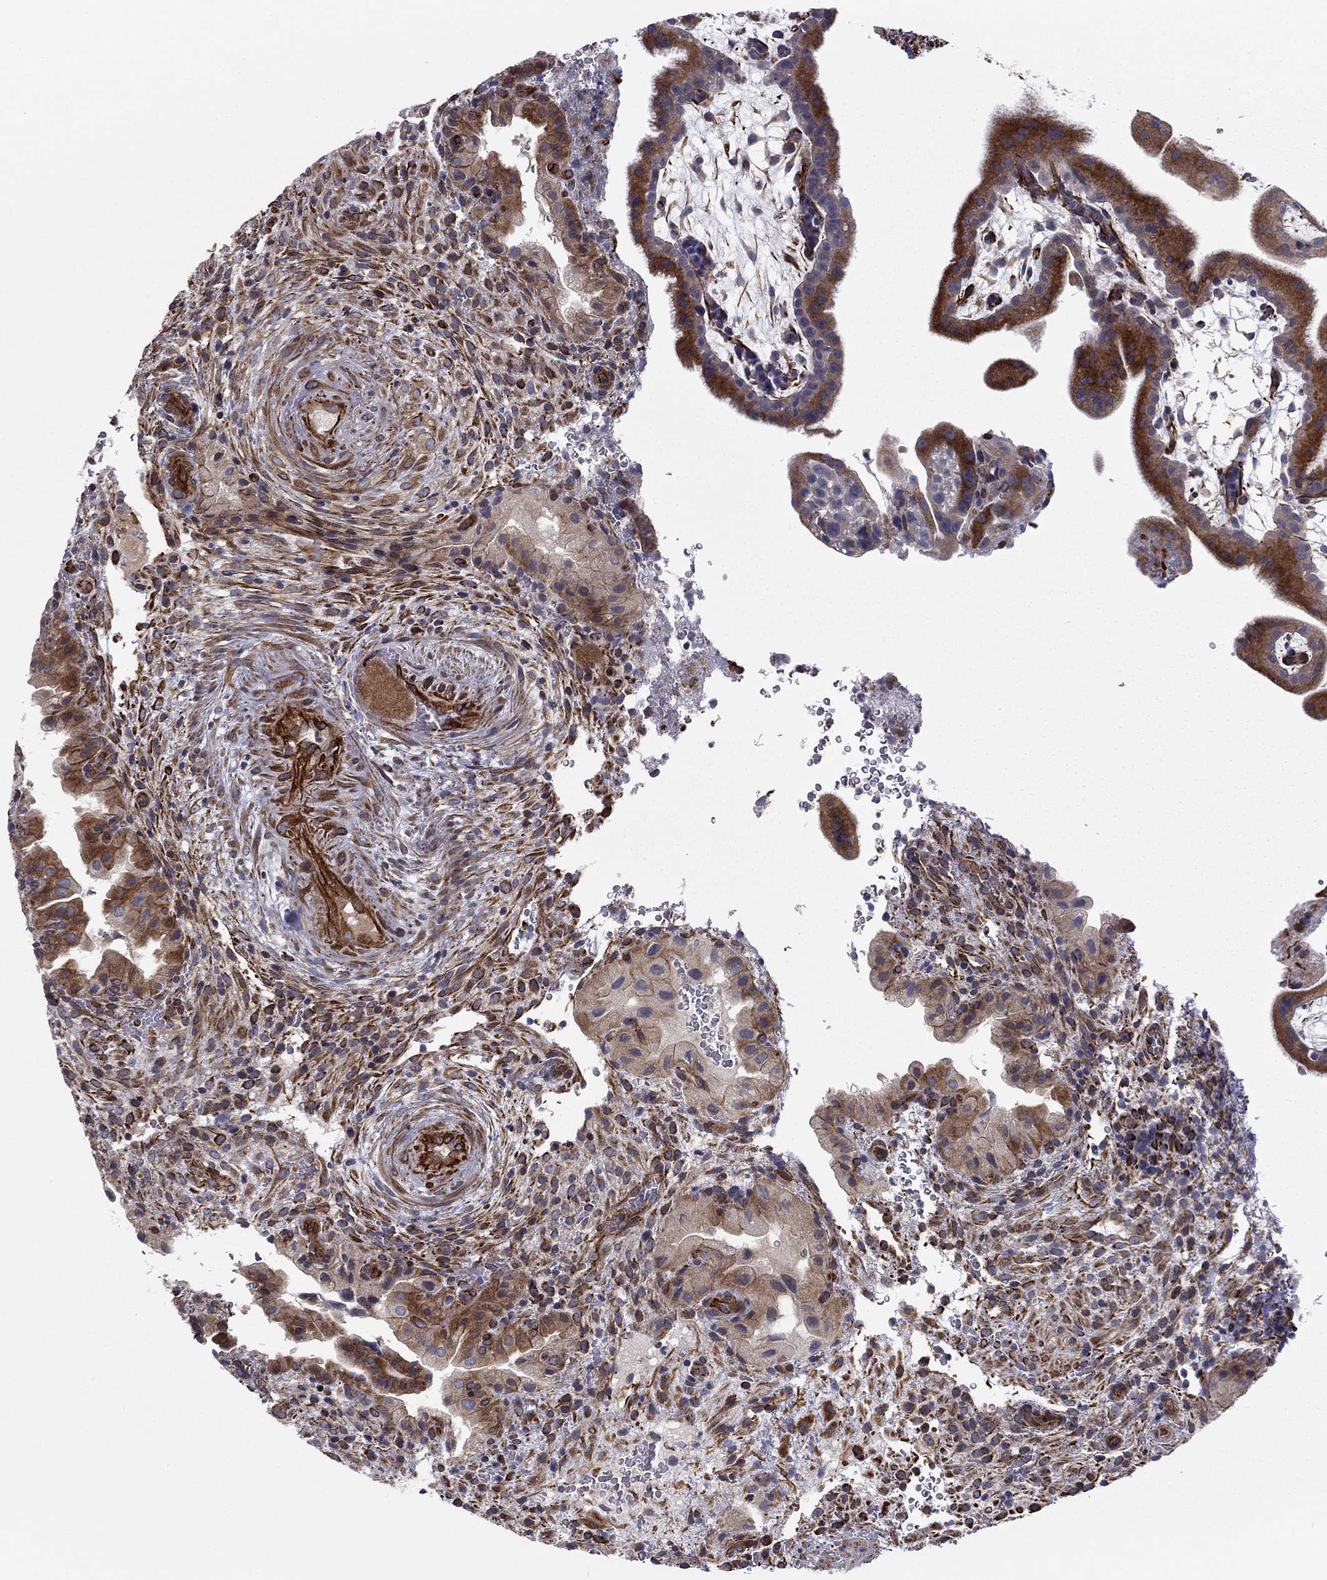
{"staining": {"intensity": "moderate", "quantity": "25%-75%", "location": "cytoplasmic/membranous"}, "tissue": "placenta", "cell_type": "Decidual cells", "image_type": "normal", "snomed": [{"axis": "morphology", "description": "Normal tissue, NOS"}, {"axis": "topography", "description": "Placenta"}], "caption": "Protein staining by immunohistochemistry (IHC) demonstrates moderate cytoplasmic/membranous staining in about 25%-75% of decidual cells in normal placenta. The protein of interest is shown in brown color, while the nuclei are stained blue.", "gene": "CLSTN1", "patient": {"sex": "female", "age": 19}}